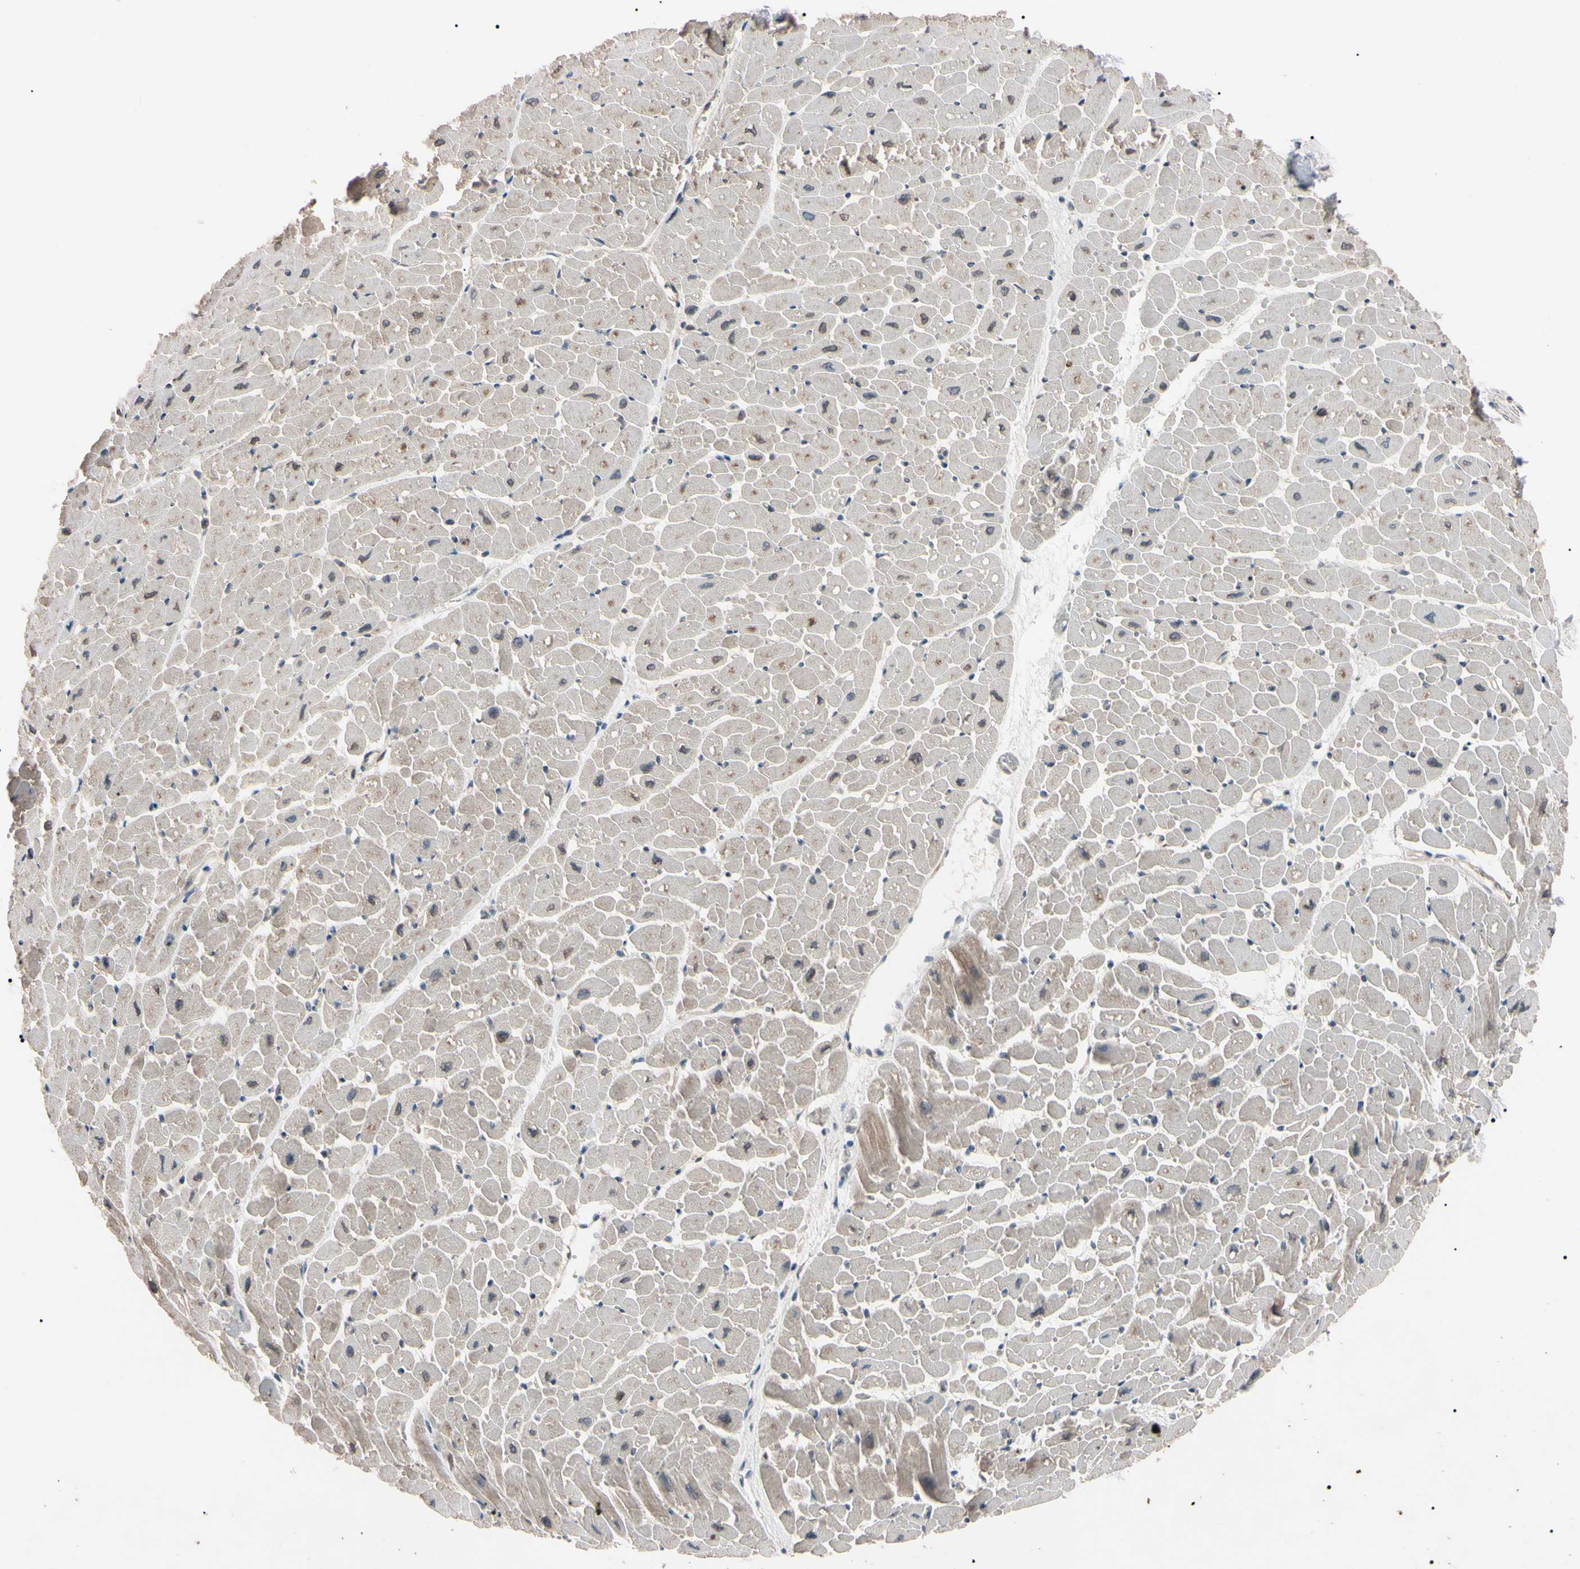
{"staining": {"intensity": "weak", "quantity": "25%-75%", "location": "cytoplasmic/membranous"}, "tissue": "heart muscle", "cell_type": "Cardiomyocytes", "image_type": "normal", "snomed": [{"axis": "morphology", "description": "Normal tissue, NOS"}, {"axis": "topography", "description": "Heart"}], "caption": "A brown stain labels weak cytoplasmic/membranous staining of a protein in cardiomyocytes of benign heart muscle. The staining was performed using DAB to visualize the protein expression in brown, while the nuclei were stained in blue with hematoxylin (Magnification: 20x).", "gene": "TNFRSF1A", "patient": {"sex": "male", "age": 45}}